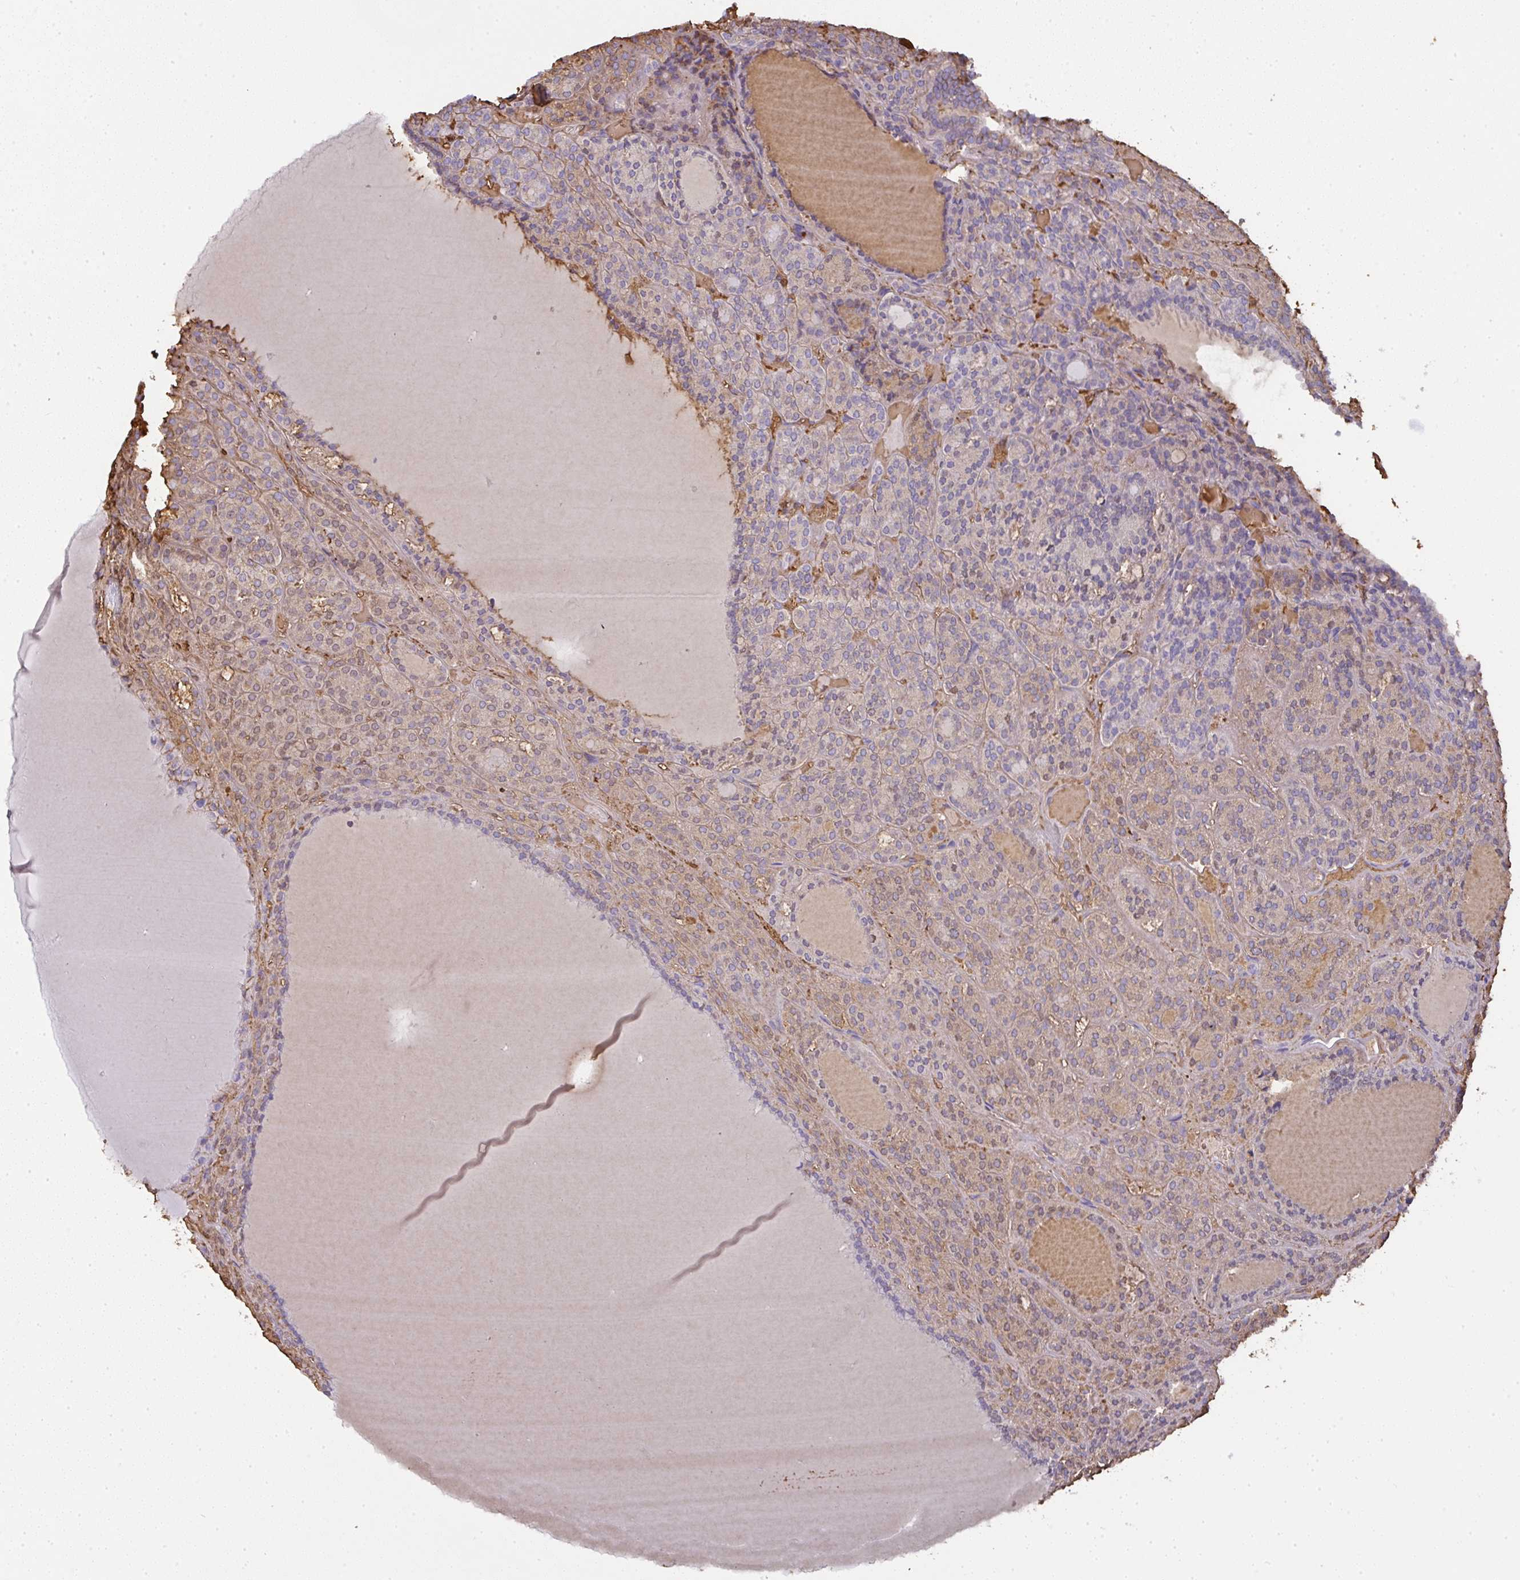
{"staining": {"intensity": "weak", "quantity": "25%-75%", "location": "cytoplasmic/membranous"}, "tissue": "thyroid cancer", "cell_type": "Tumor cells", "image_type": "cancer", "snomed": [{"axis": "morphology", "description": "Follicular adenoma carcinoma, NOS"}, {"axis": "topography", "description": "Thyroid gland"}], "caption": "Human thyroid cancer stained with a brown dye reveals weak cytoplasmic/membranous positive staining in about 25%-75% of tumor cells.", "gene": "SMYD5", "patient": {"sex": "female", "age": 63}}